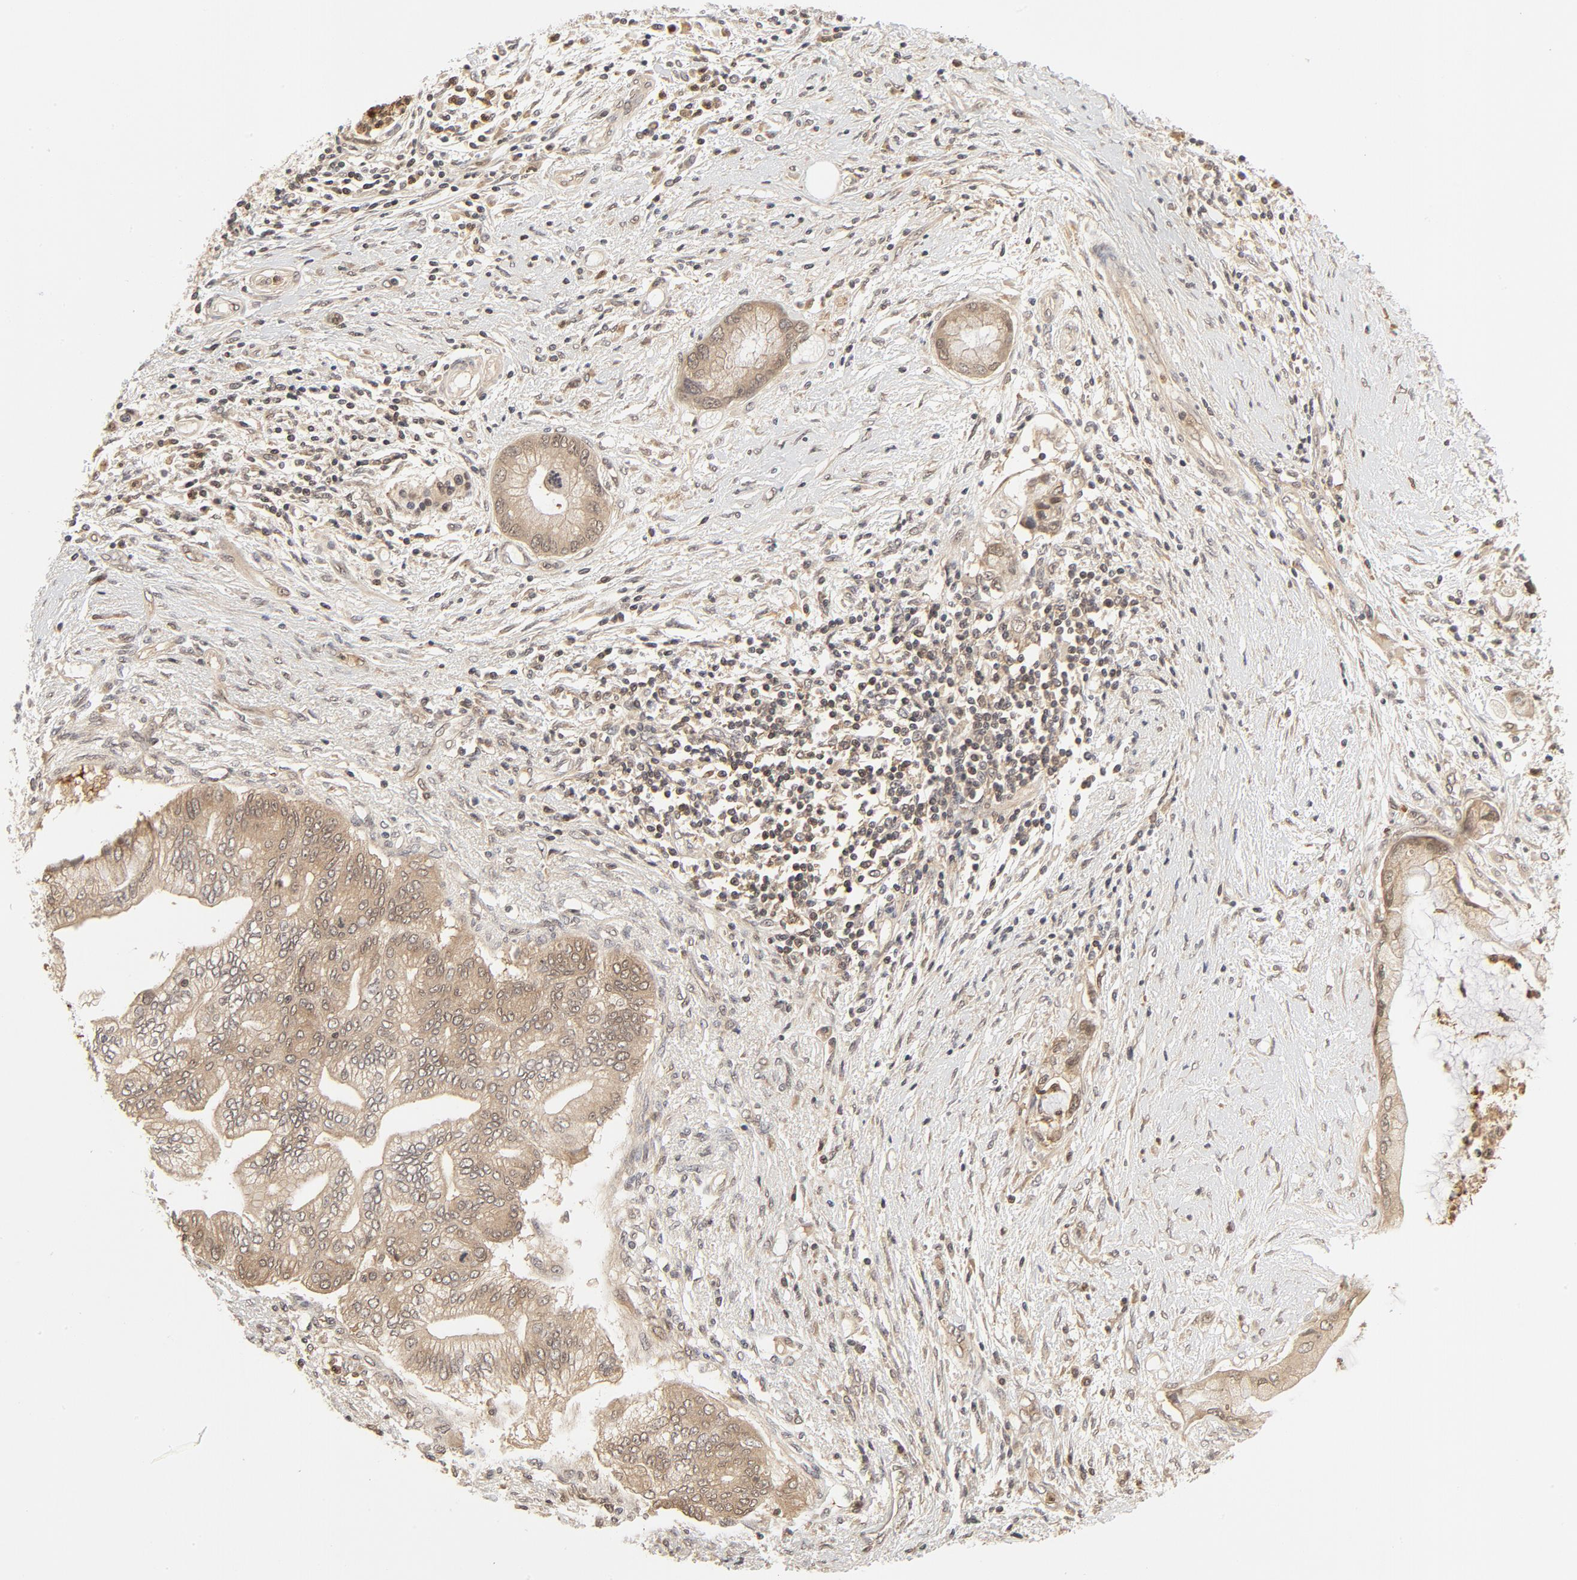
{"staining": {"intensity": "weak", "quantity": ">75%", "location": "cytoplasmic/membranous"}, "tissue": "pancreatic cancer", "cell_type": "Tumor cells", "image_type": "cancer", "snomed": [{"axis": "morphology", "description": "Adenocarcinoma, NOS"}, {"axis": "topography", "description": "Pancreas"}], "caption": "Immunohistochemical staining of pancreatic cancer (adenocarcinoma) displays weak cytoplasmic/membranous protein positivity in about >75% of tumor cells.", "gene": "NEDD8", "patient": {"sex": "female", "age": 59}}